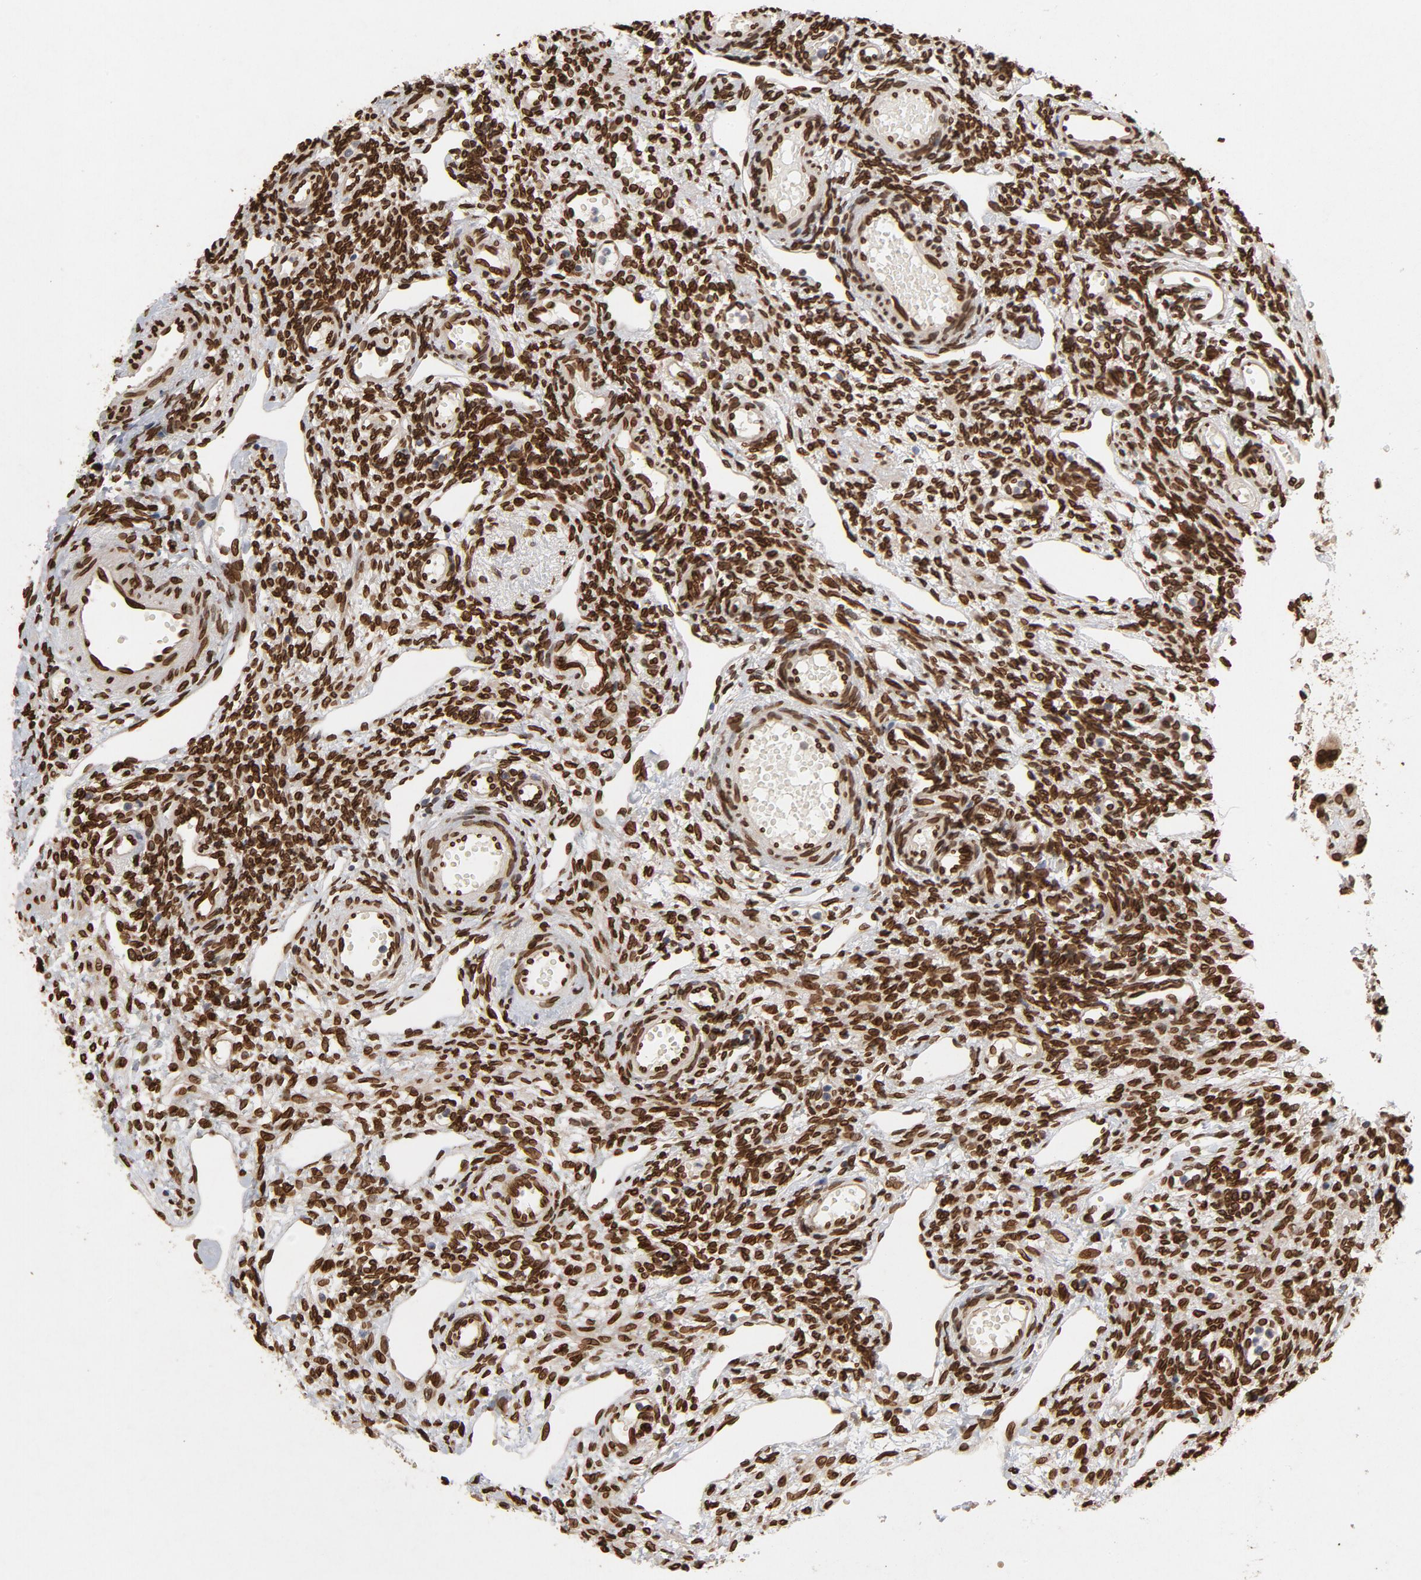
{"staining": {"intensity": "strong", "quantity": ">75%", "location": "cytoplasmic/membranous,nuclear"}, "tissue": "ovary", "cell_type": "Ovarian stroma cells", "image_type": "normal", "snomed": [{"axis": "morphology", "description": "Normal tissue, NOS"}, {"axis": "topography", "description": "Ovary"}], "caption": "Immunohistochemistry (DAB (3,3'-diaminobenzidine)) staining of benign ovary demonstrates strong cytoplasmic/membranous,nuclear protein staining in approximately >75% of ovarian stroma cells. (DAB (3,3'-diaminobenzidine) = brown stain, brightfield microscopy at high magnification).", "gene": "LMNA", "patient": {"sex": "female", "age": 33}}